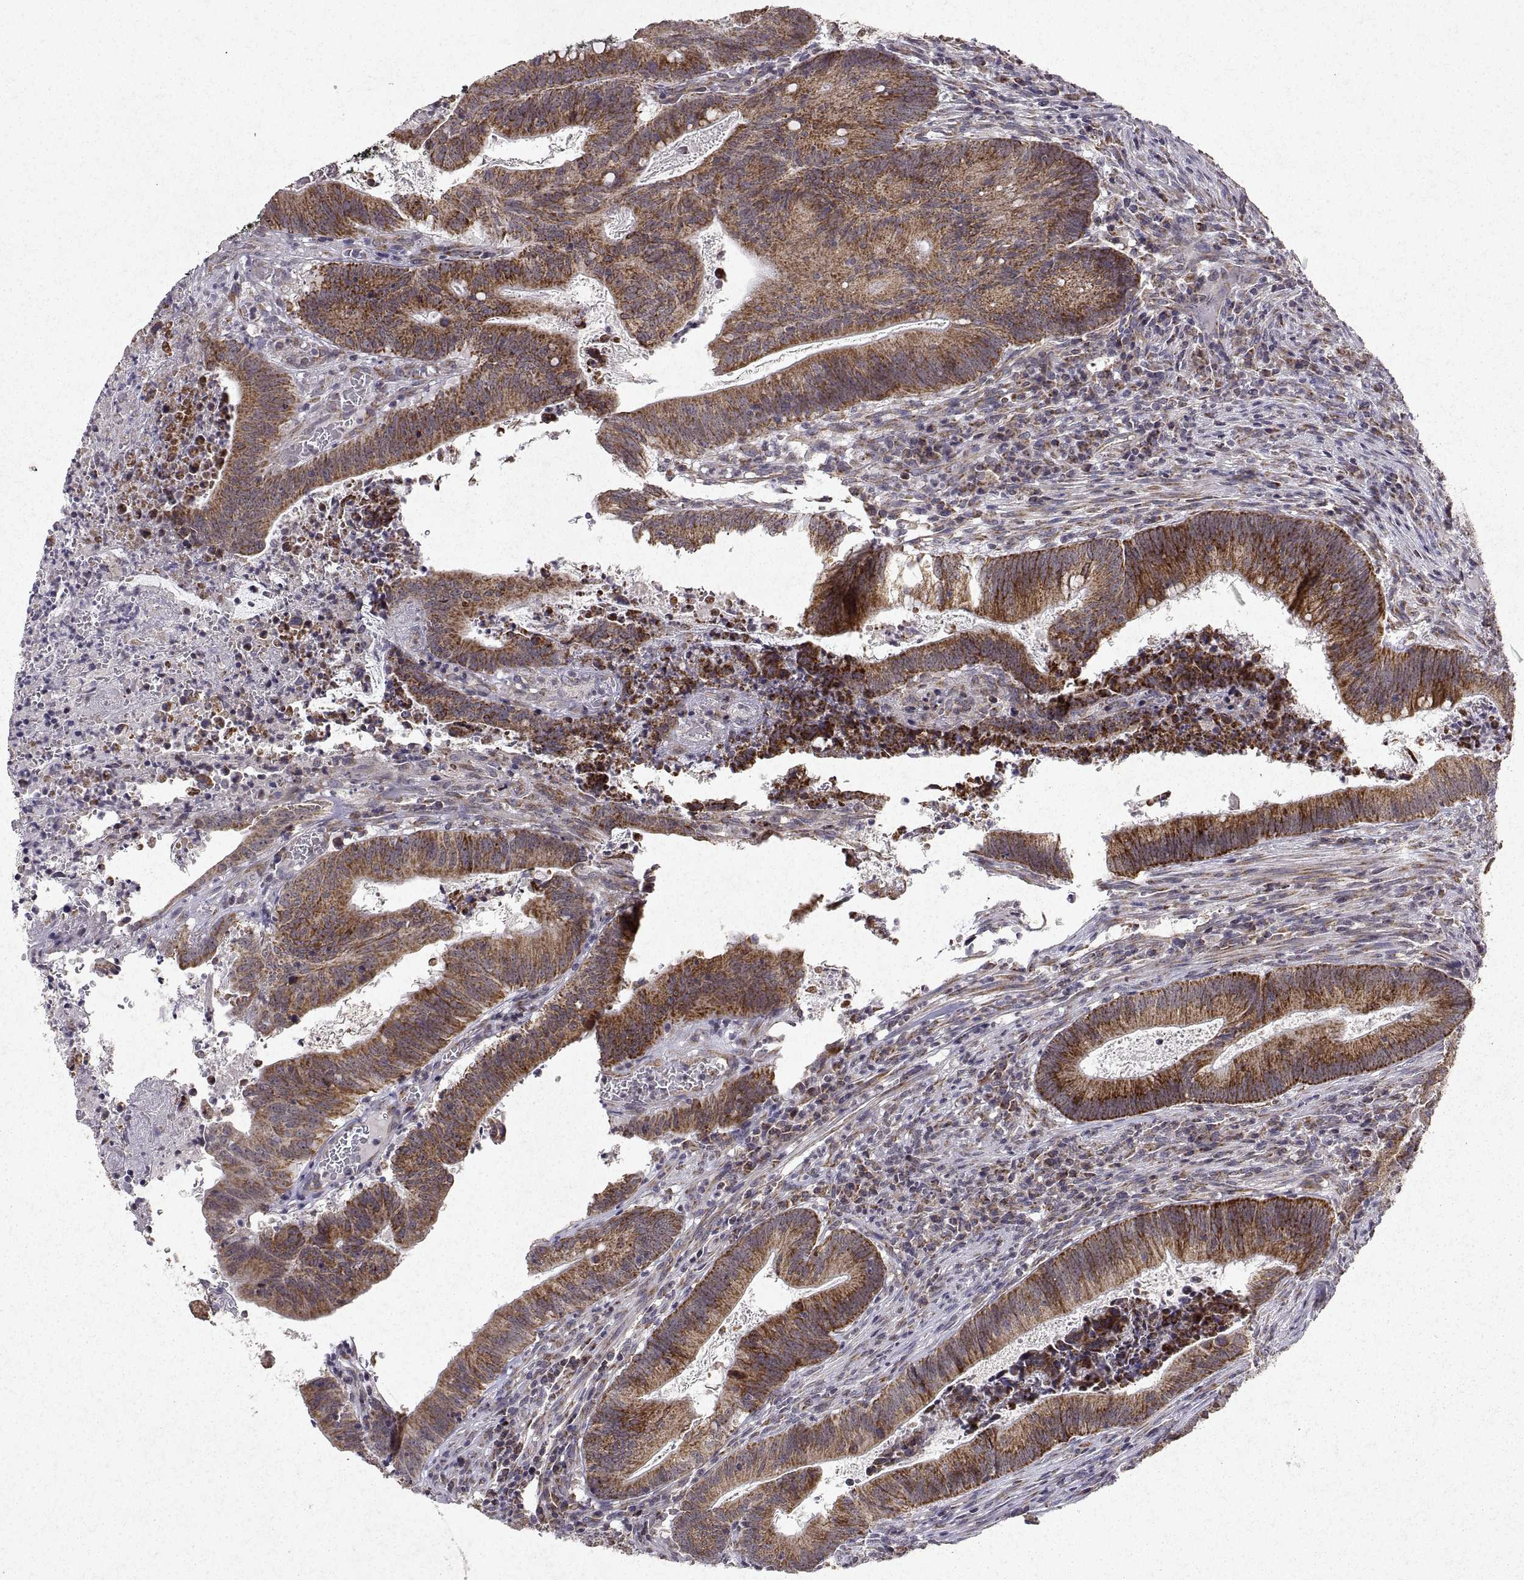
{"staining": {"intensity": "moderate", "quantity": ">75%", "location": "cytoplasmic/membranous"}, "tissue": "colorectal cancer", "cell_type": "Tumor cells", "image_type": "cancer", "snomed": [{"axis": "morphology", "description": "Adenocarcinoma, NOS"}, {"axis": "topography", "description": "Colon"}], "caption": "The micrograph exhibits a brown stain indicating the presence of a protein in the cytoplasmic/membranous of tumor cells in colorectal adenocarcinoma.", "gene": "MANBAL", "patient": {"sex": "female", "age": 70}}